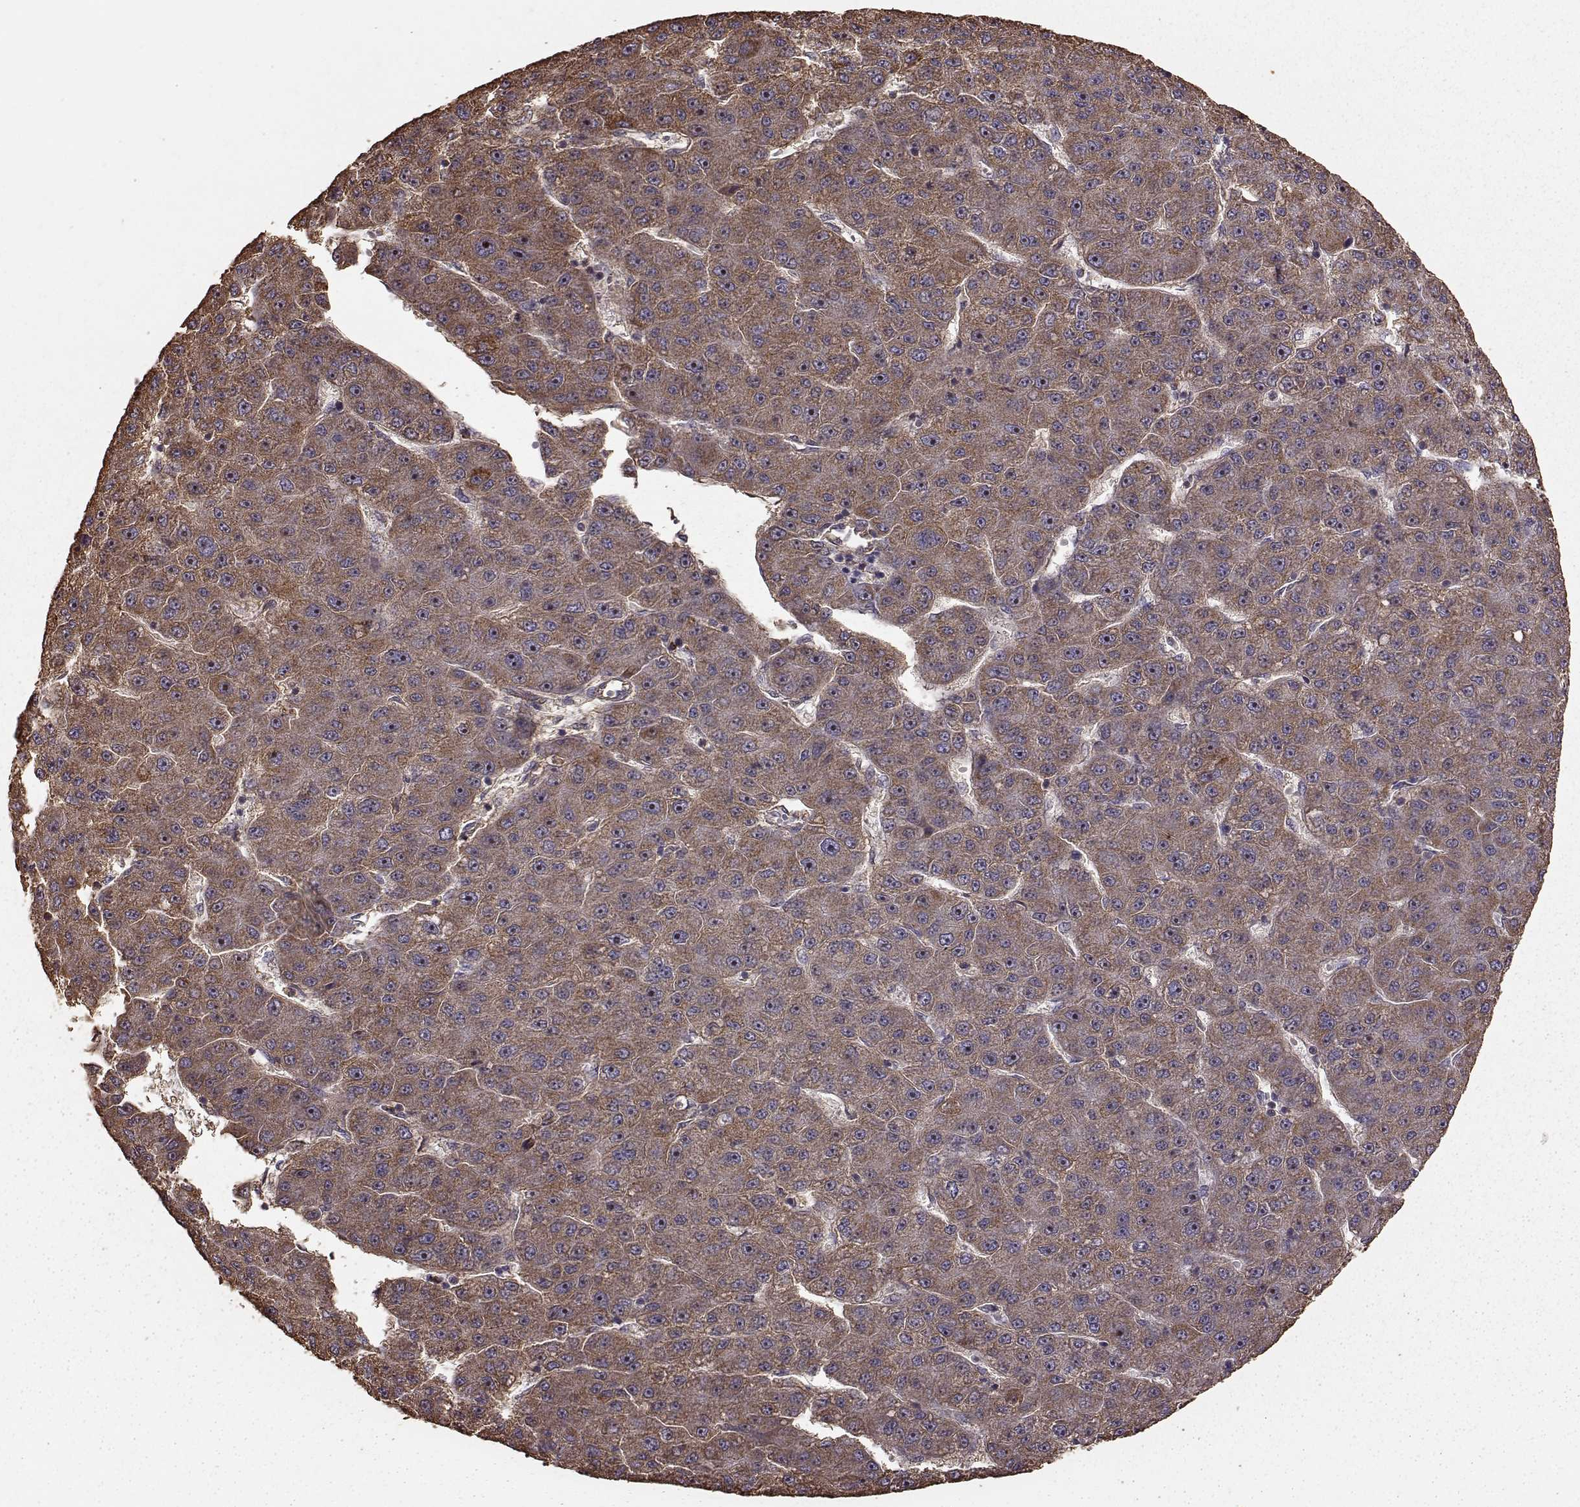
{"staining": {"intensity": "moderate", "quantity": ">75%", "location": "cytoplasmic/membranous"}, "tissue": "liver cancer", "cell_type": "Tumor cells", "image_type": "cancer", "snomed": [{"axis": "morphology", "description": "Carcinoma, Hepatocellular, NOS"}, {"axis": "topography", "description": "Liver"}], "caption": "Moderate cytoplasmic/membranous staining is seen in about >75% of tumor cells in liver hepatocellular carcinoma.", "gene": "PTGES2", "patient": {"sex": "male", "age": 67}}